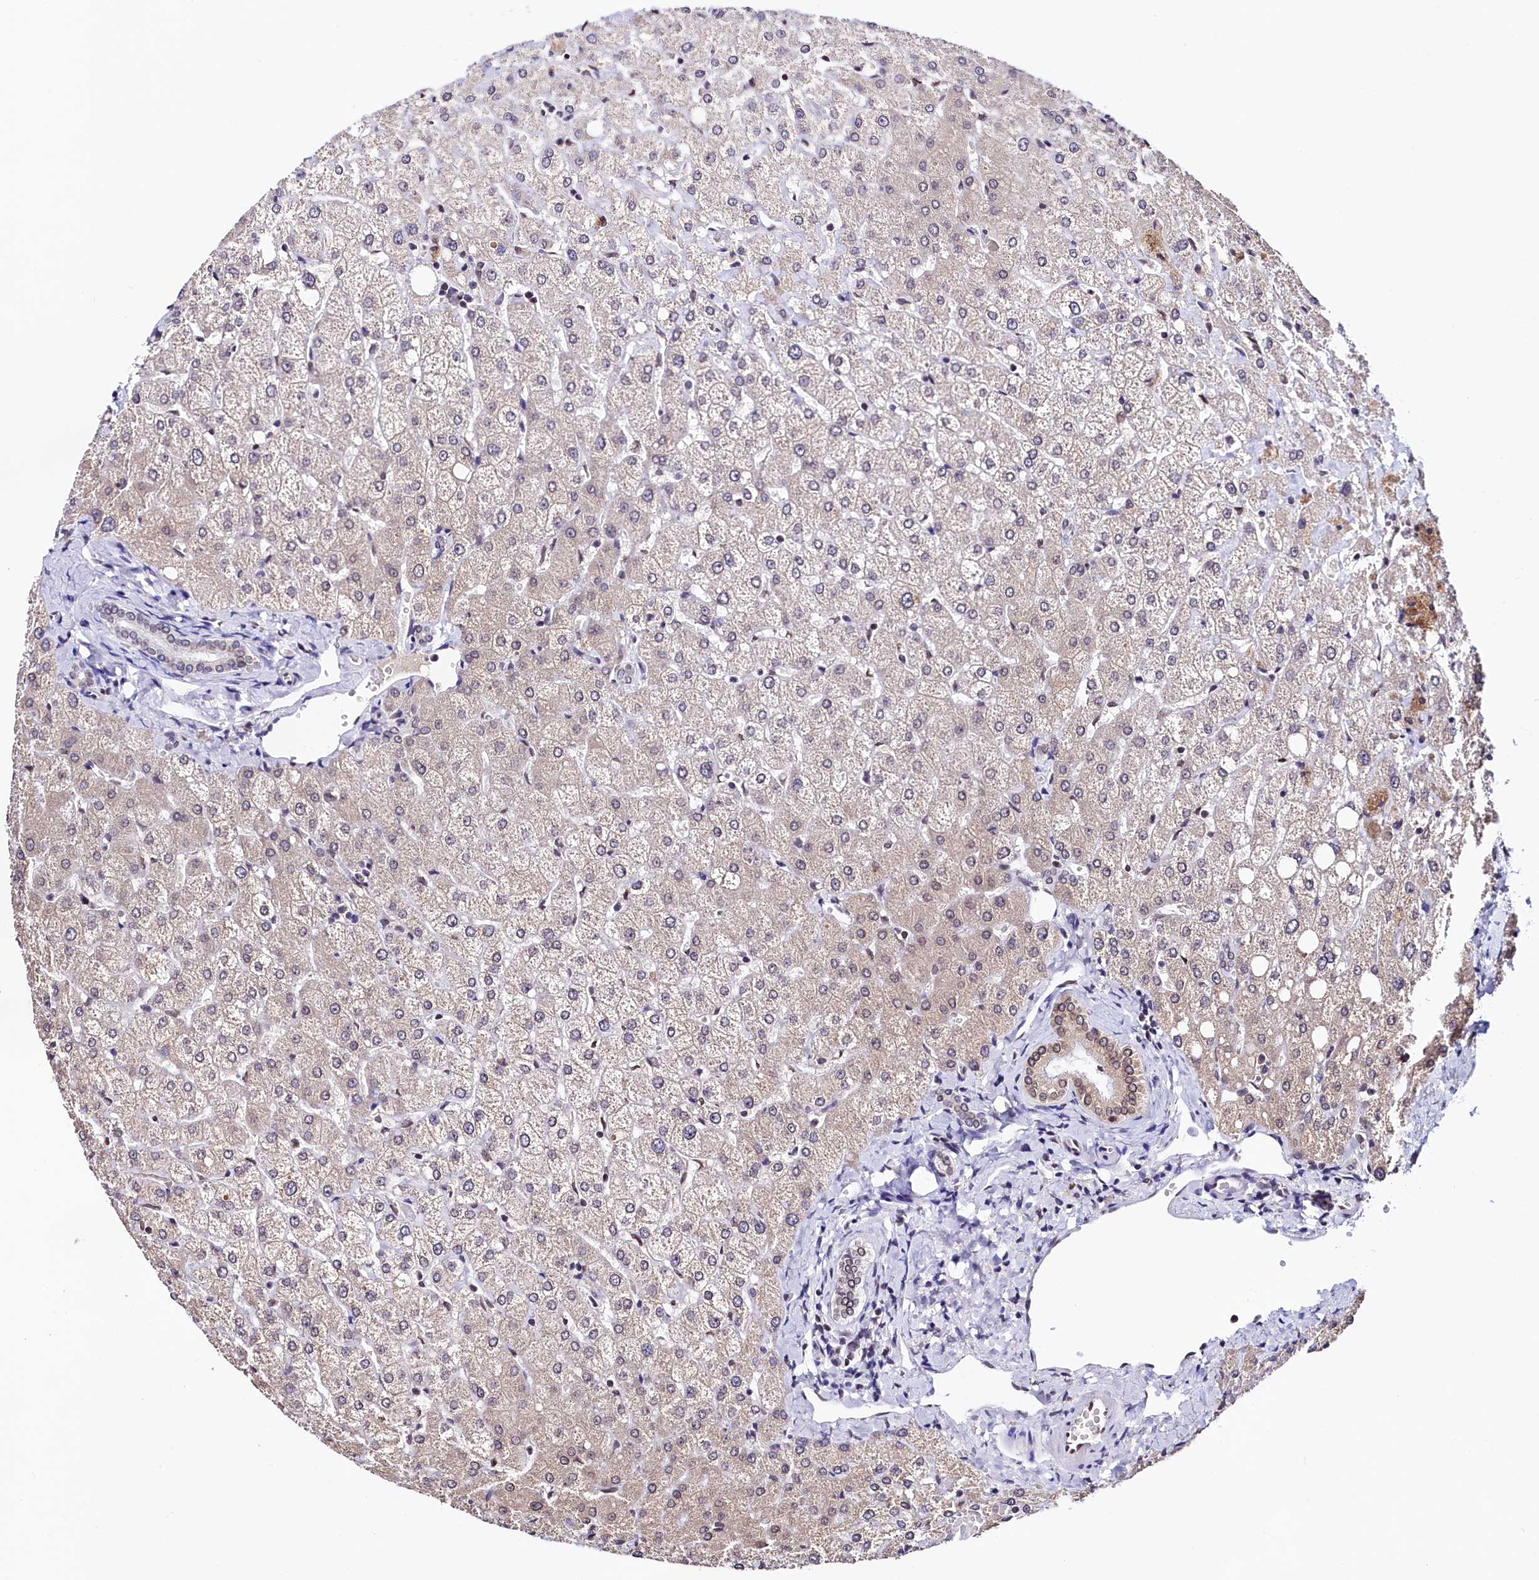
{"staining": {"intensity": "weak", "quantity": "<25%", "location": "cytoplasmic/membranous"}, "tissue": "liver", "cell_type": "Cholangiocytes", "image_type": "normal", "snomed": [{"axis": "morphology", "description": "Normal tissue, NOS"}, {"axis": "topography", "description": "Liver"}], "caption": "The image reveals no significant positivity in cholangiocytes of liver. (DAB immunohistochemistry (IHC) with hematoxylin counter stain).", "gene": "HAND1", "patient": {"sex": "female", "age": 54}}